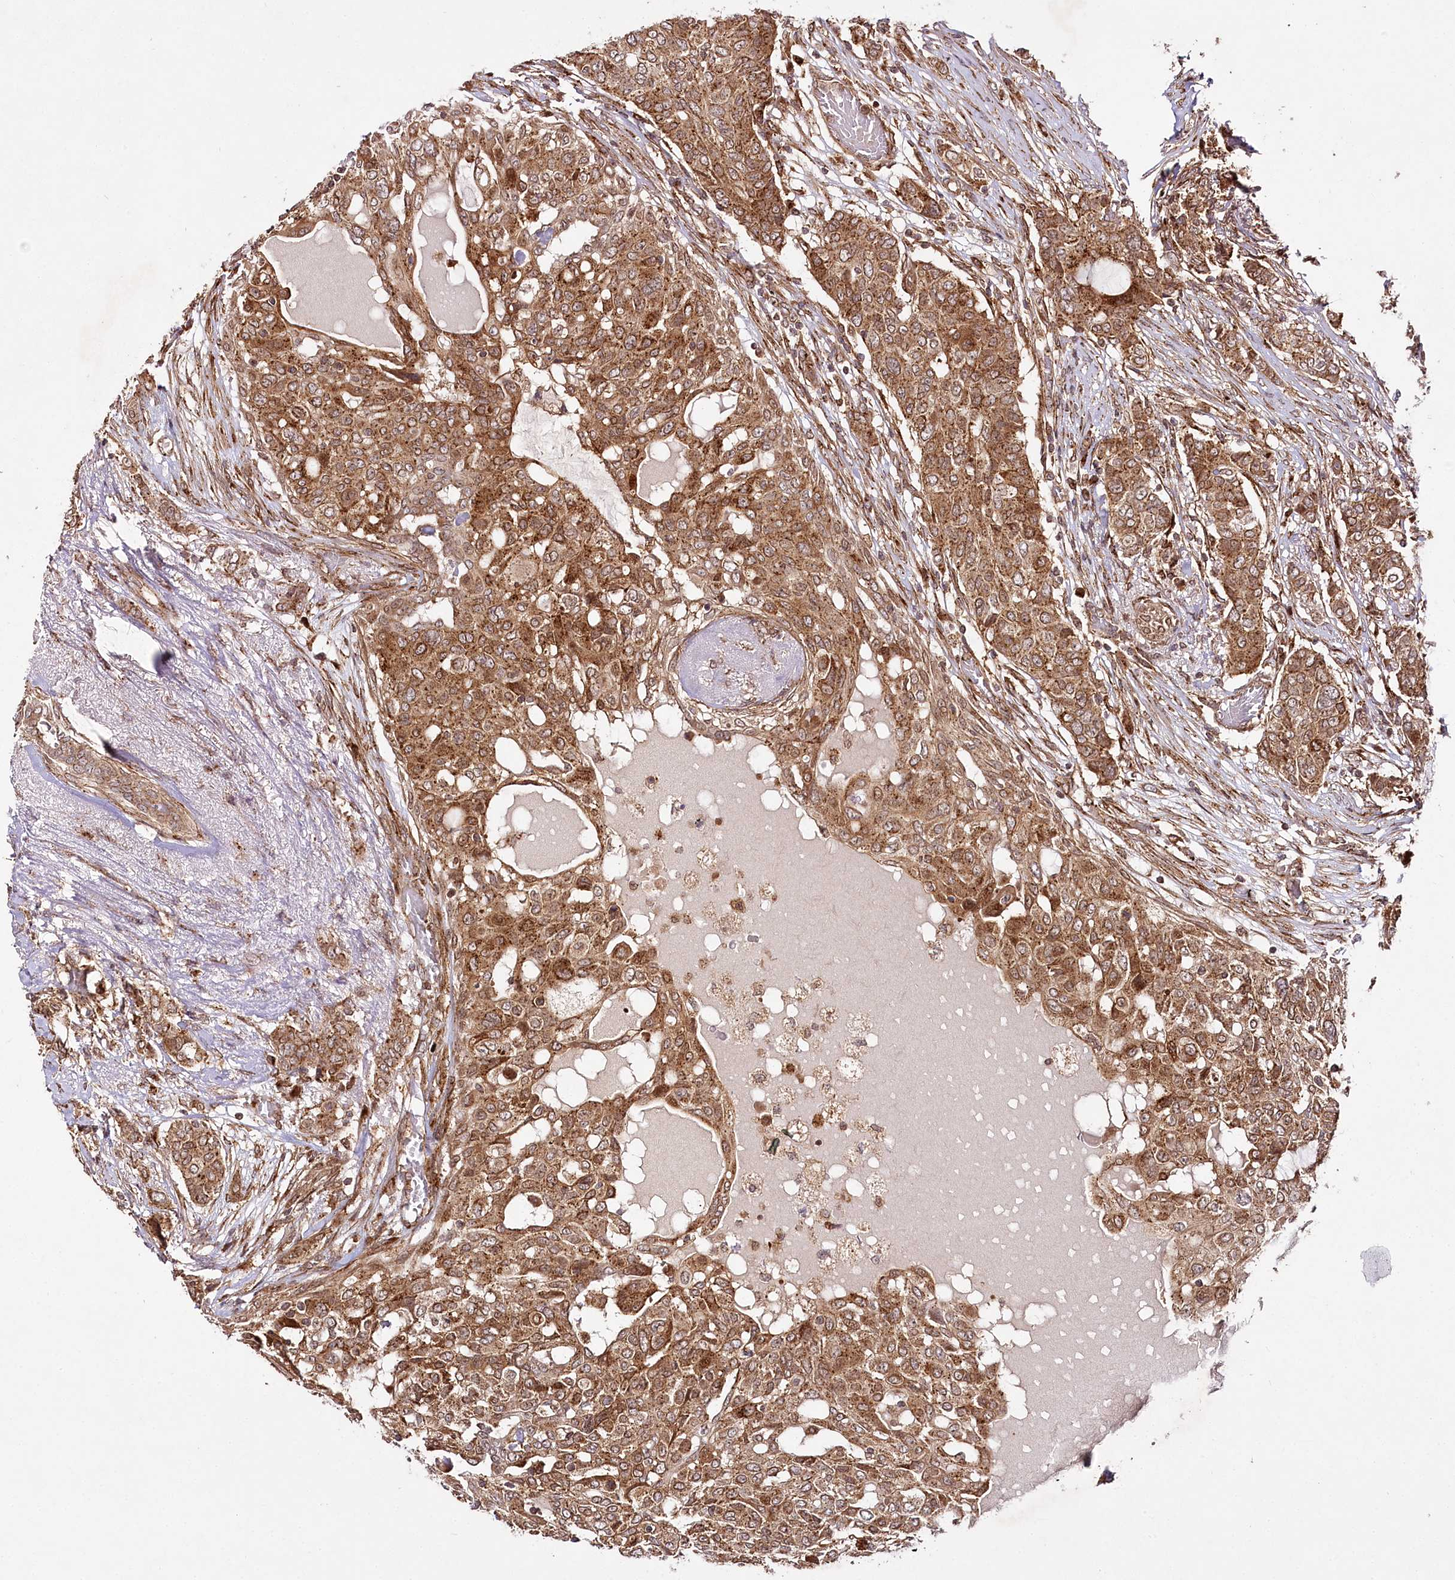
{"staining": {"intensity": "moderate", "quantity": ">75%", "location": "cytoplasmic/membranous"}, "tissue": "breast cancer", "cell_type": "Tumor cells", "image_type": "cancer", "snomed": [{"axis": "morphology", "description": "Lobular carcinoma"}, {"axis": "topography", "description": "Breast"}], "caption": "Brown immunohistochemical staining in human breast cancer reveals moderate cytoplasmic/membranous positivity in about >75% of tumor cells.", "gene": "COPG1", "patient": {"sex": "female", "age": 51}}